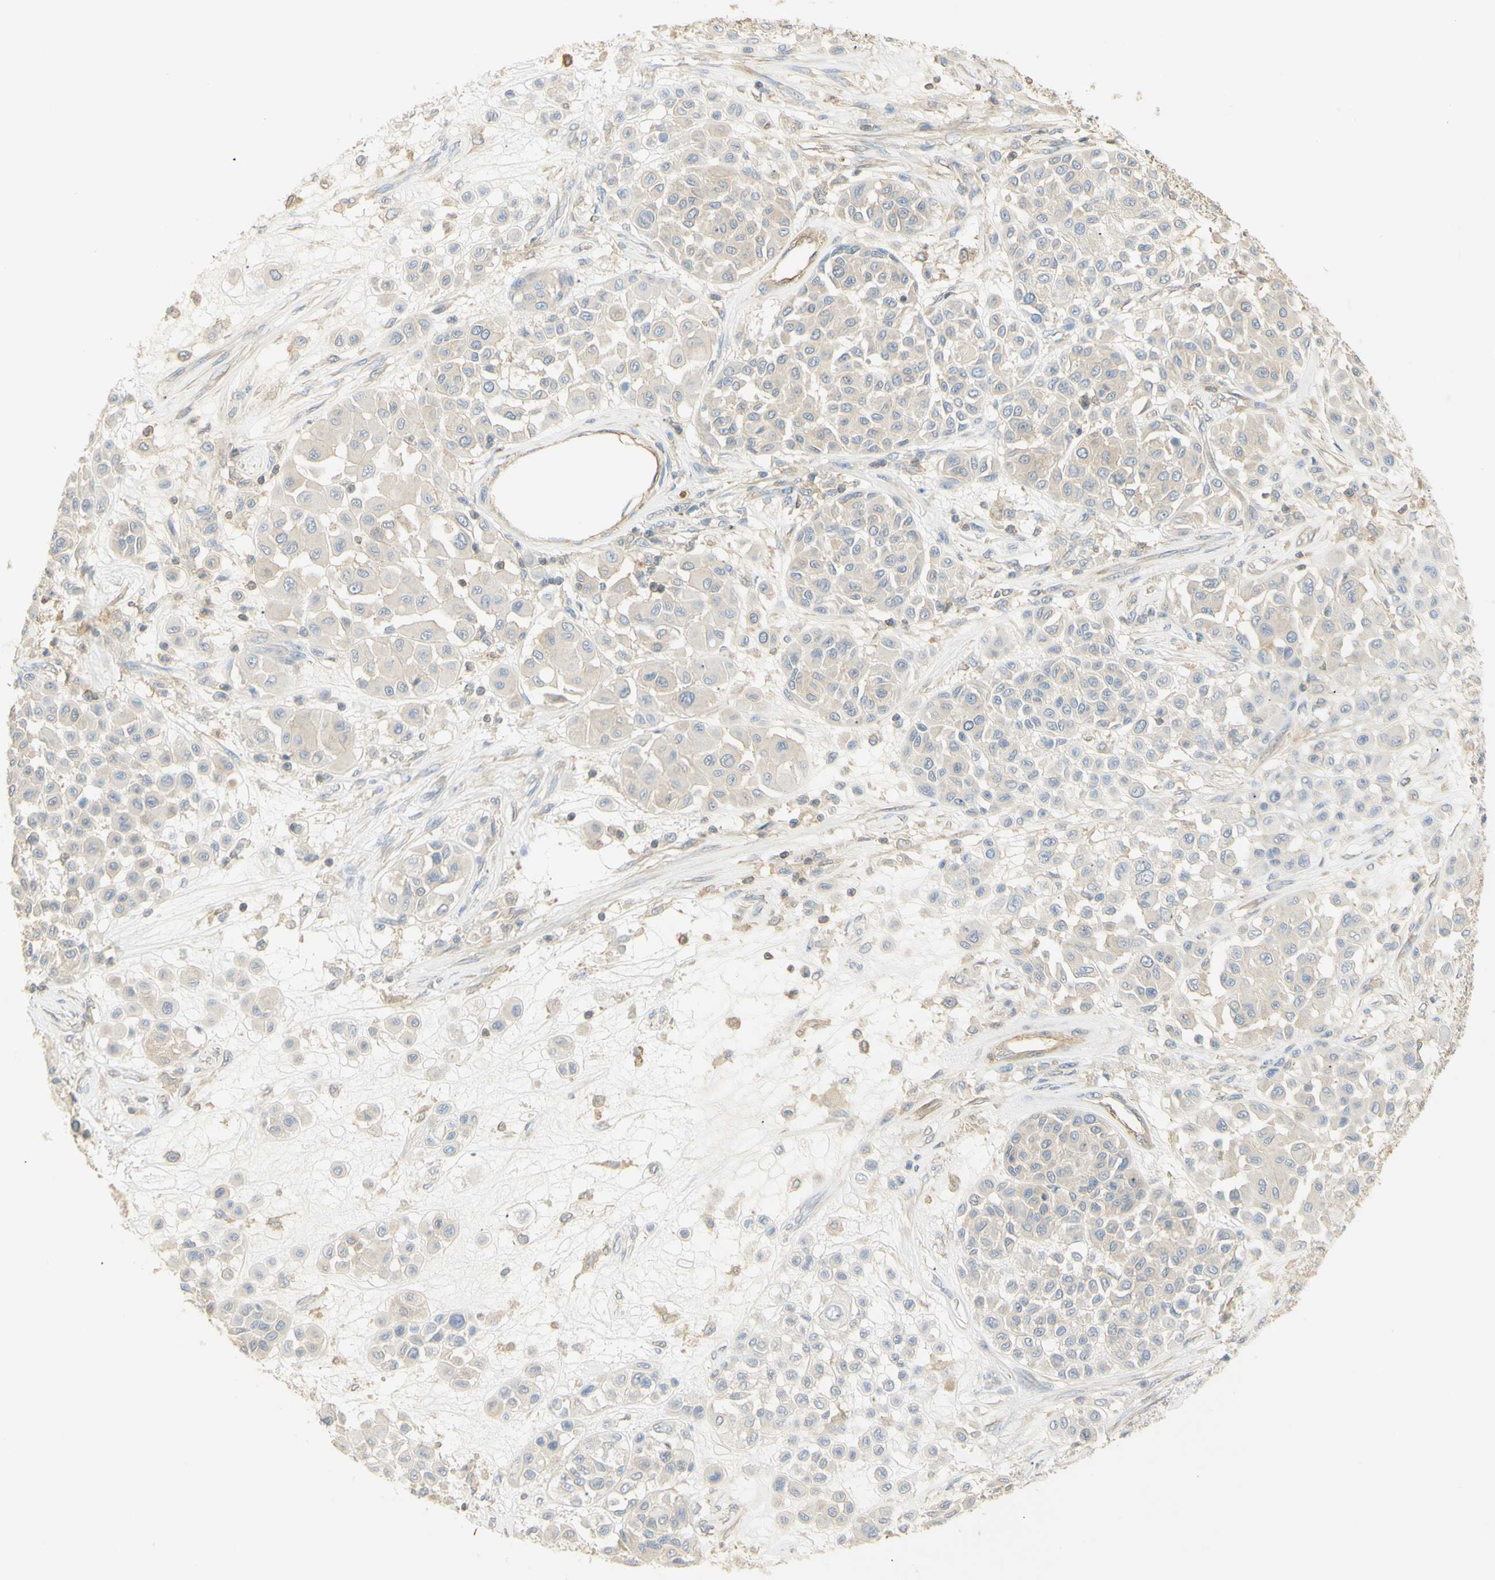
{"staining": {"intensity": "negative", "quantity": "none", "location": "none"}, "tissue": "melanoma", "cell_type": "Tumor cells", "image_type": "cancer", "snomed": [{"axis": "morphology", "description": "Malignant melanoma, Metastatic site"}, {"axis": "topography", "description": "Soft tissue"}], "caption": "A high-resolution image shows IHC staining of malignant melanoma (metastatic site), which shows no significant expression in tumor cells.", "gene": "KCNE4", "patient": {"sex": "male", "age": 41}}